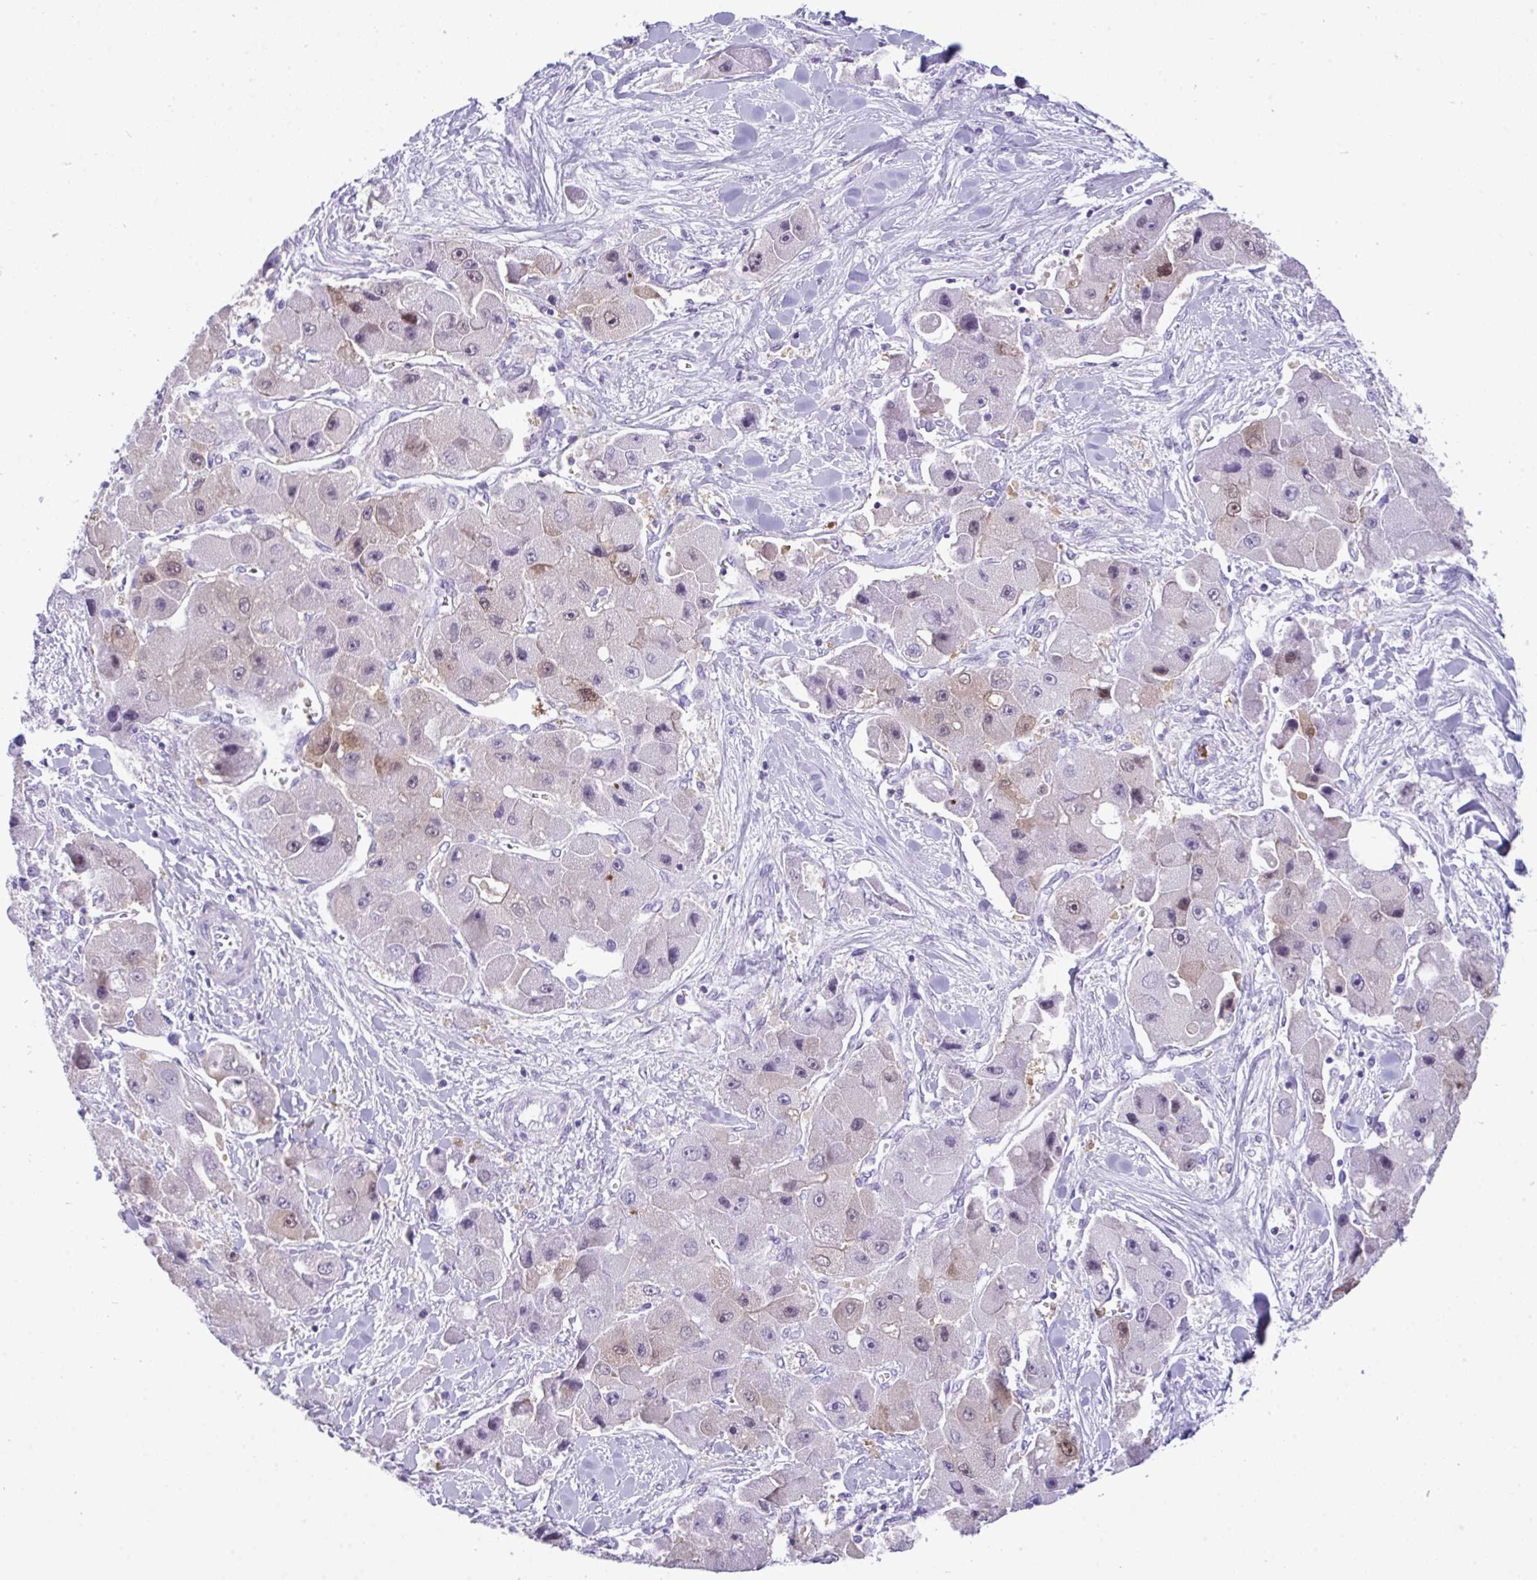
{"staining": {"intensity": "negative", "quantity": "none", "location": "none"}, "tissue": "liver cancer", "cell_type": "Tumor cells", "image_type": "cancer", "snomed": [{"axis": "morphology", "description": "Carcinoma, Hepatocellular, NOS"}, {"axis": "topography", "description": "Liver"}], "caption": "Immunohistochemical staining of human hepatocellular carcinoma (liver) demonstrates no significant expression in tumor cells. (DAB IHC, high magnification).", "gene": "ARHGAP42", "patient": {"sex": "male", "age": 24}}